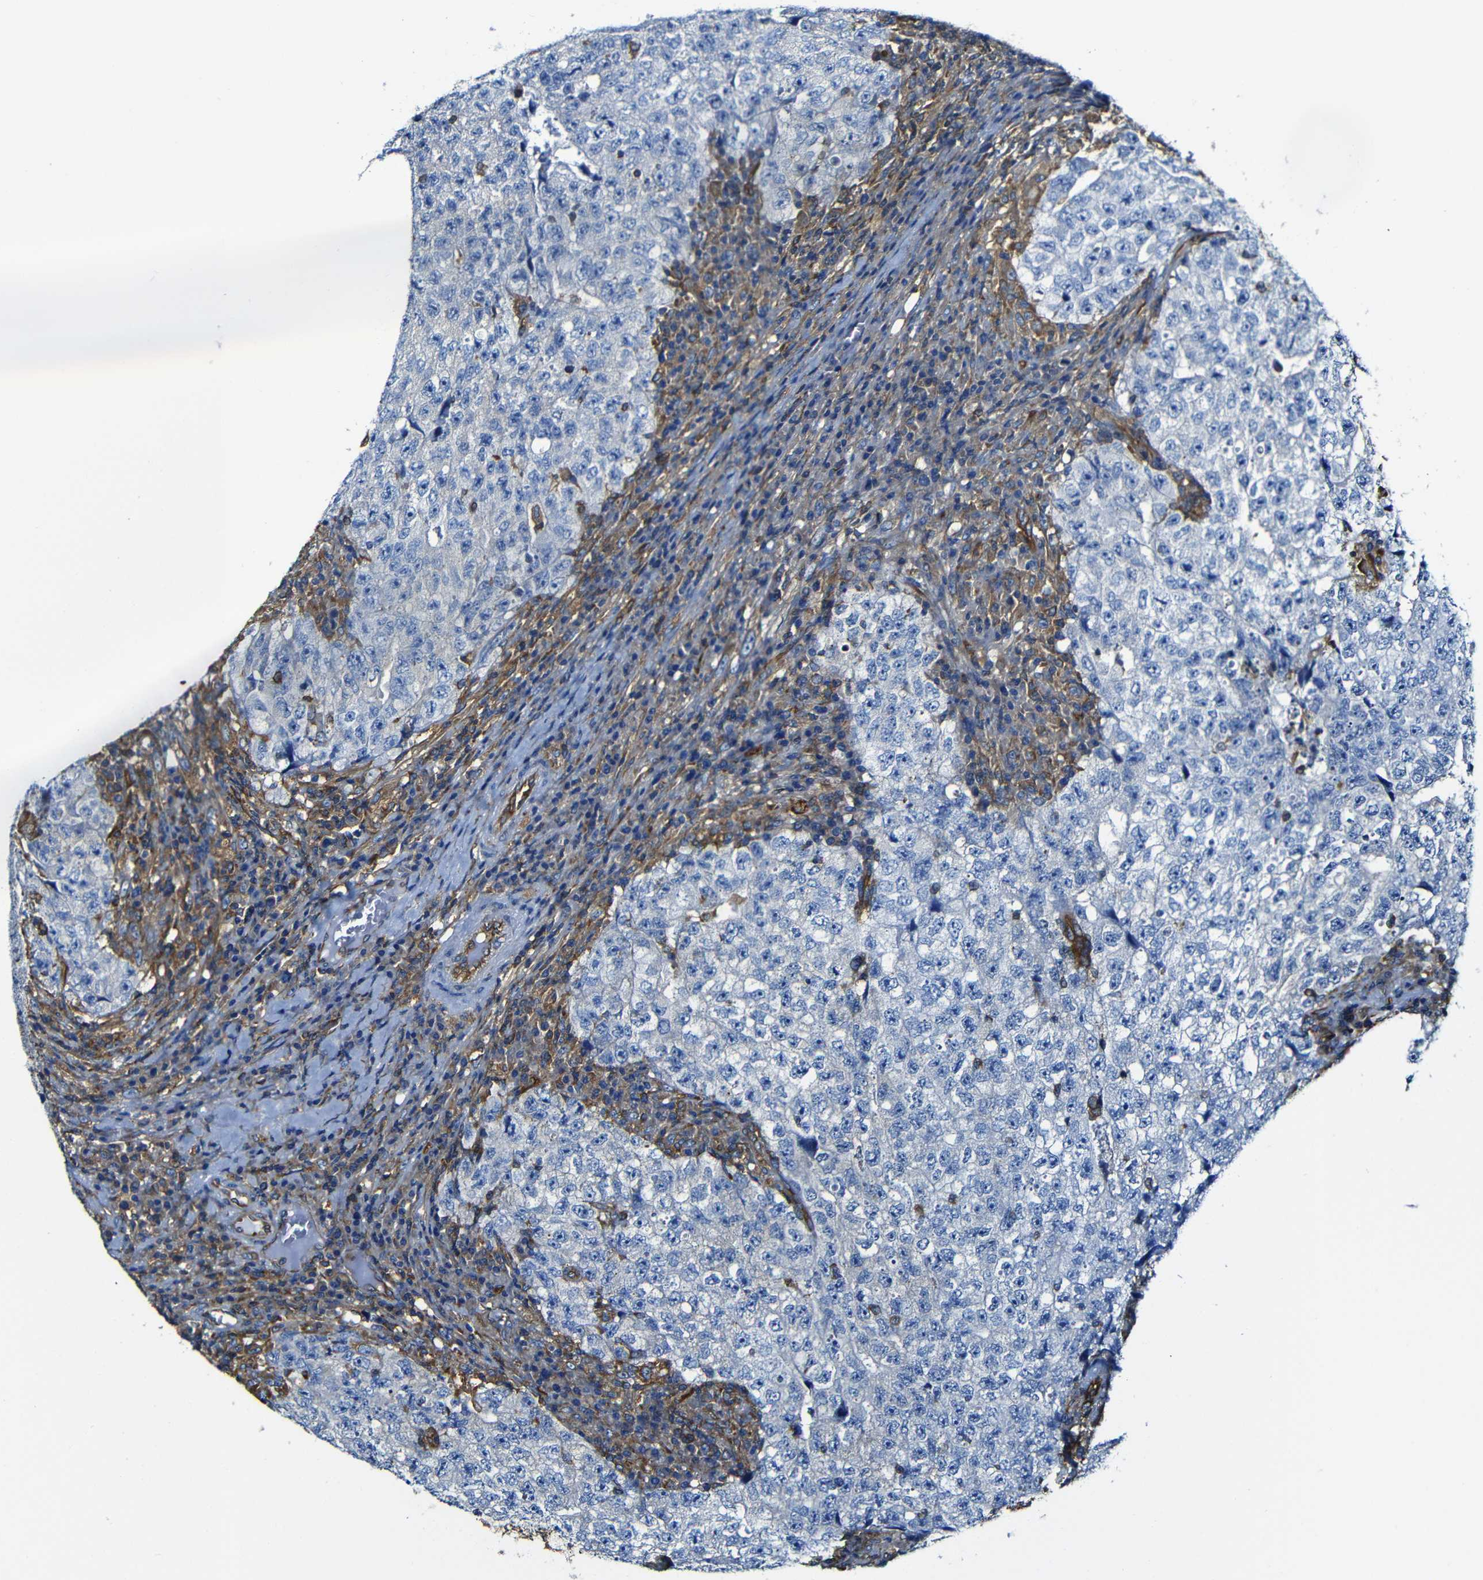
{"staining": {"intensity": "negative", "quantity": "none", "location": "none"}, "tissue": "testis cancer", "cell_type": "Tumor cells", "image_type": "cancer", "snomed": [{"axis": "morphology", "description": "Necrosis, NOS"}, {"axis": "morphology", "description": "Carcinoma, Embryonal, NOS"}, {"axis": "topography", "description": "Testis"}], "caption": "An immunohistochemistry (IHC) histopathology image of testis cancer is shown. There is no staining in tumor cells of testis cancer.", "gene": "MSN", "patient": {"sex": "male", "age": 19}}